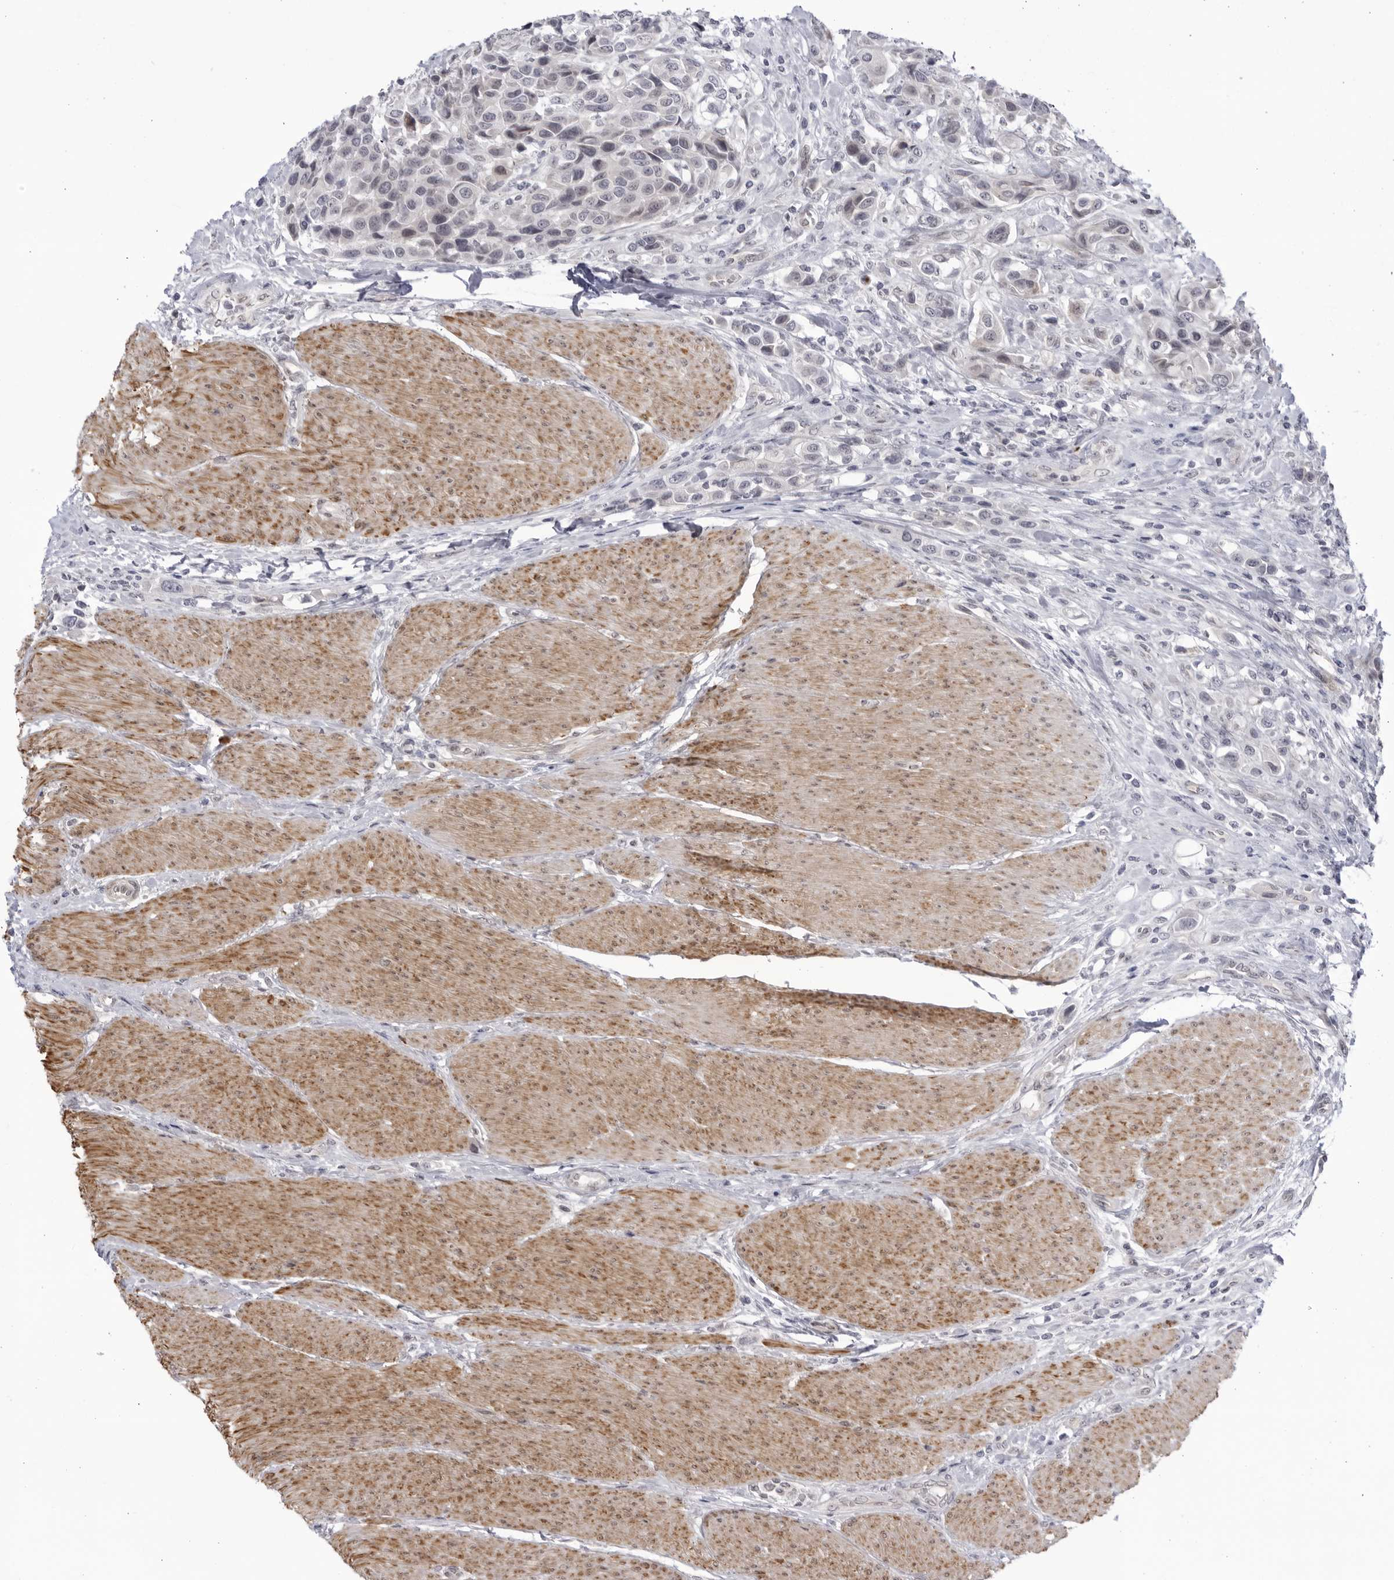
{"staining": {"intensity": "negative", "quantity": "none", "location": "none"}, "tissue": "urothelial cancer", "cell_type": "Tumor cells", "image_type": "cancer", "snomed": [{"axis": "morphology", "description": "Urothelial carcinoma, High grade"}, {"axis": "topography", "description": "Urinary bladder"}], "caption": "IHC micrograph of high-grade urothelial carcinoma stained for a protein (brown), which reveals no staining in tumor cells.", "gene": "CNBD1", "patient": {"sex": "male", "age": 50}}